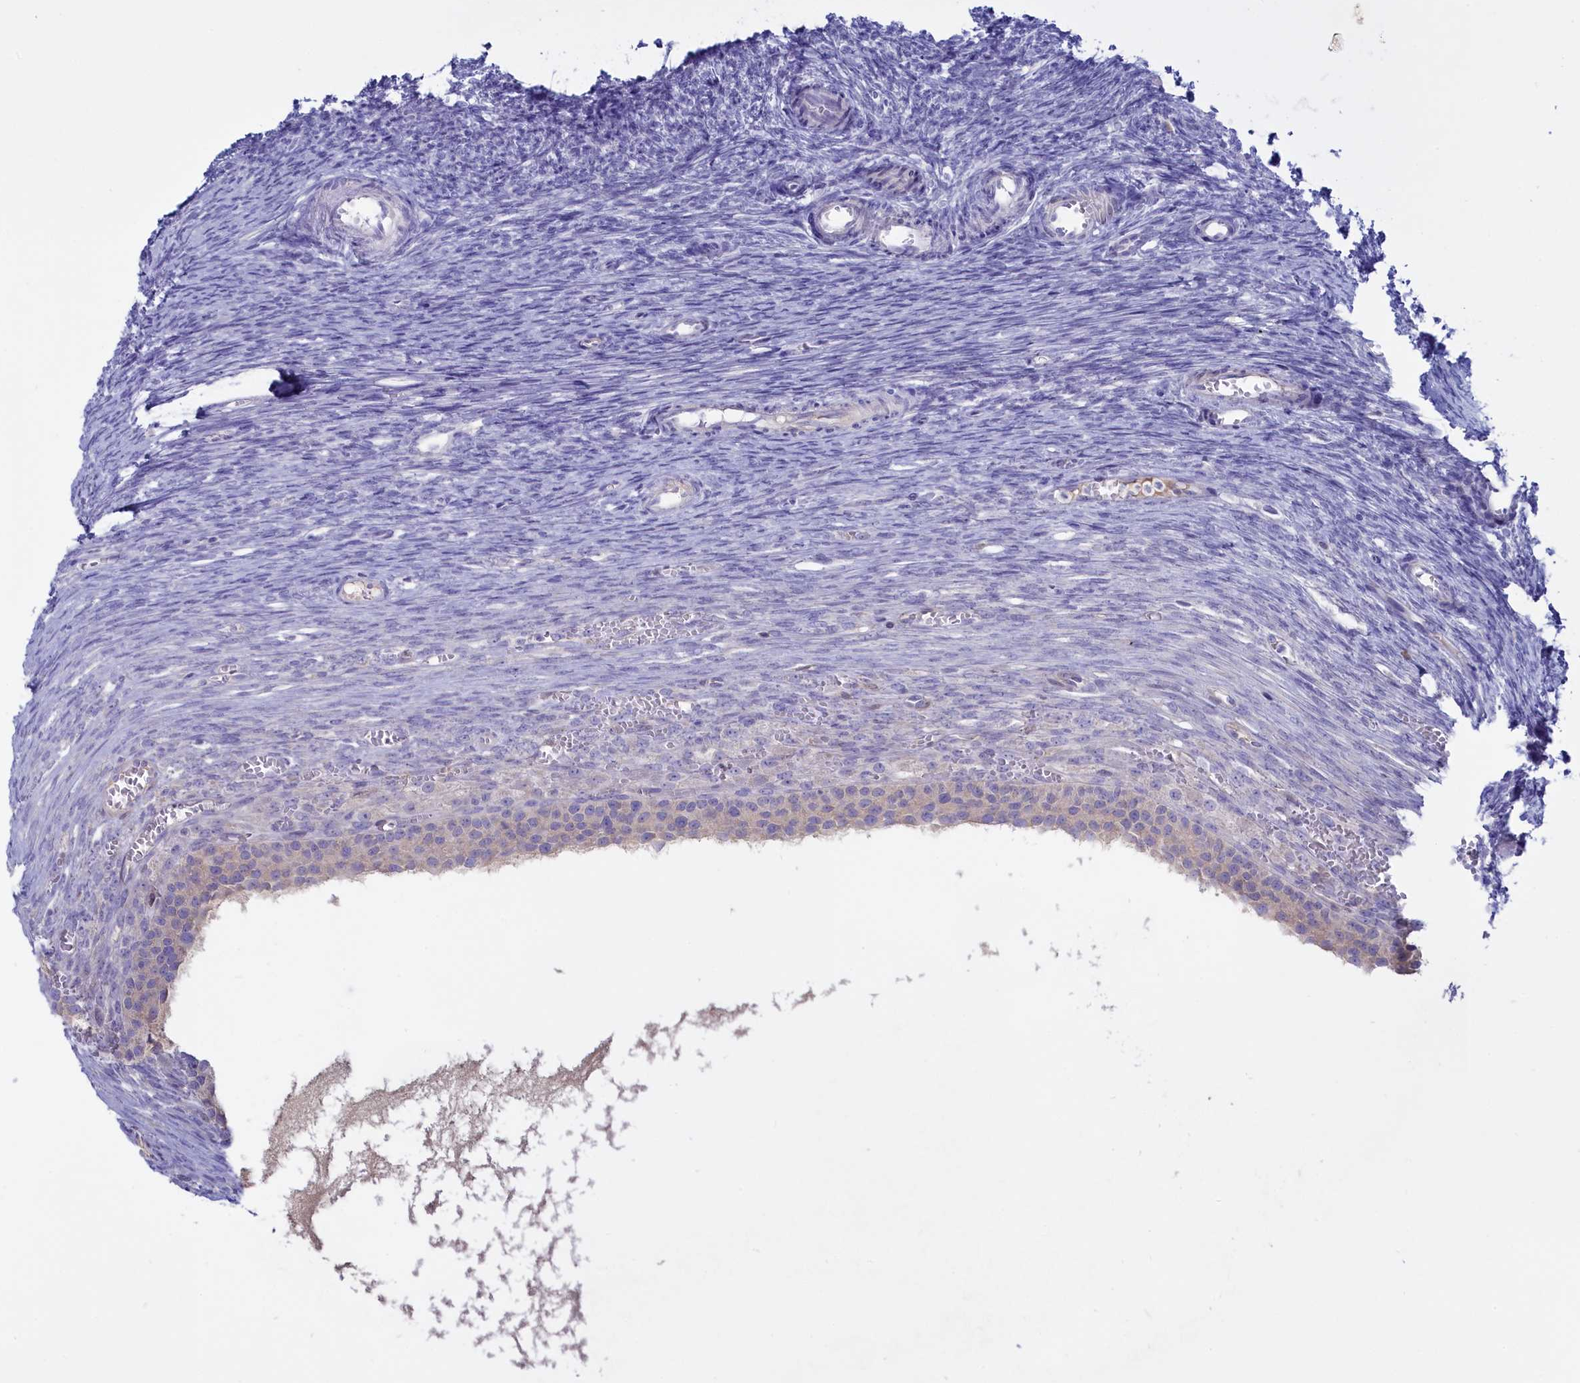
{"staining": {"intensity": "negative", "quantity": "none", "location": "none"}, "tissue": "ovary", "cell_type": "Ovarian stroma cells", "image_type": "normal", "snomed": [{"axis": "morphology", "description": "Normal tissue, NOS"}, {"axis": "topography", "description": "Ovary"}], "caption": "Normal ovary was stained to show a protein in brown. There is no significant positivity in ovarian stroma cells.", "gene": "ADGRA1", "patient": {"sex": "female", "age": 44}}